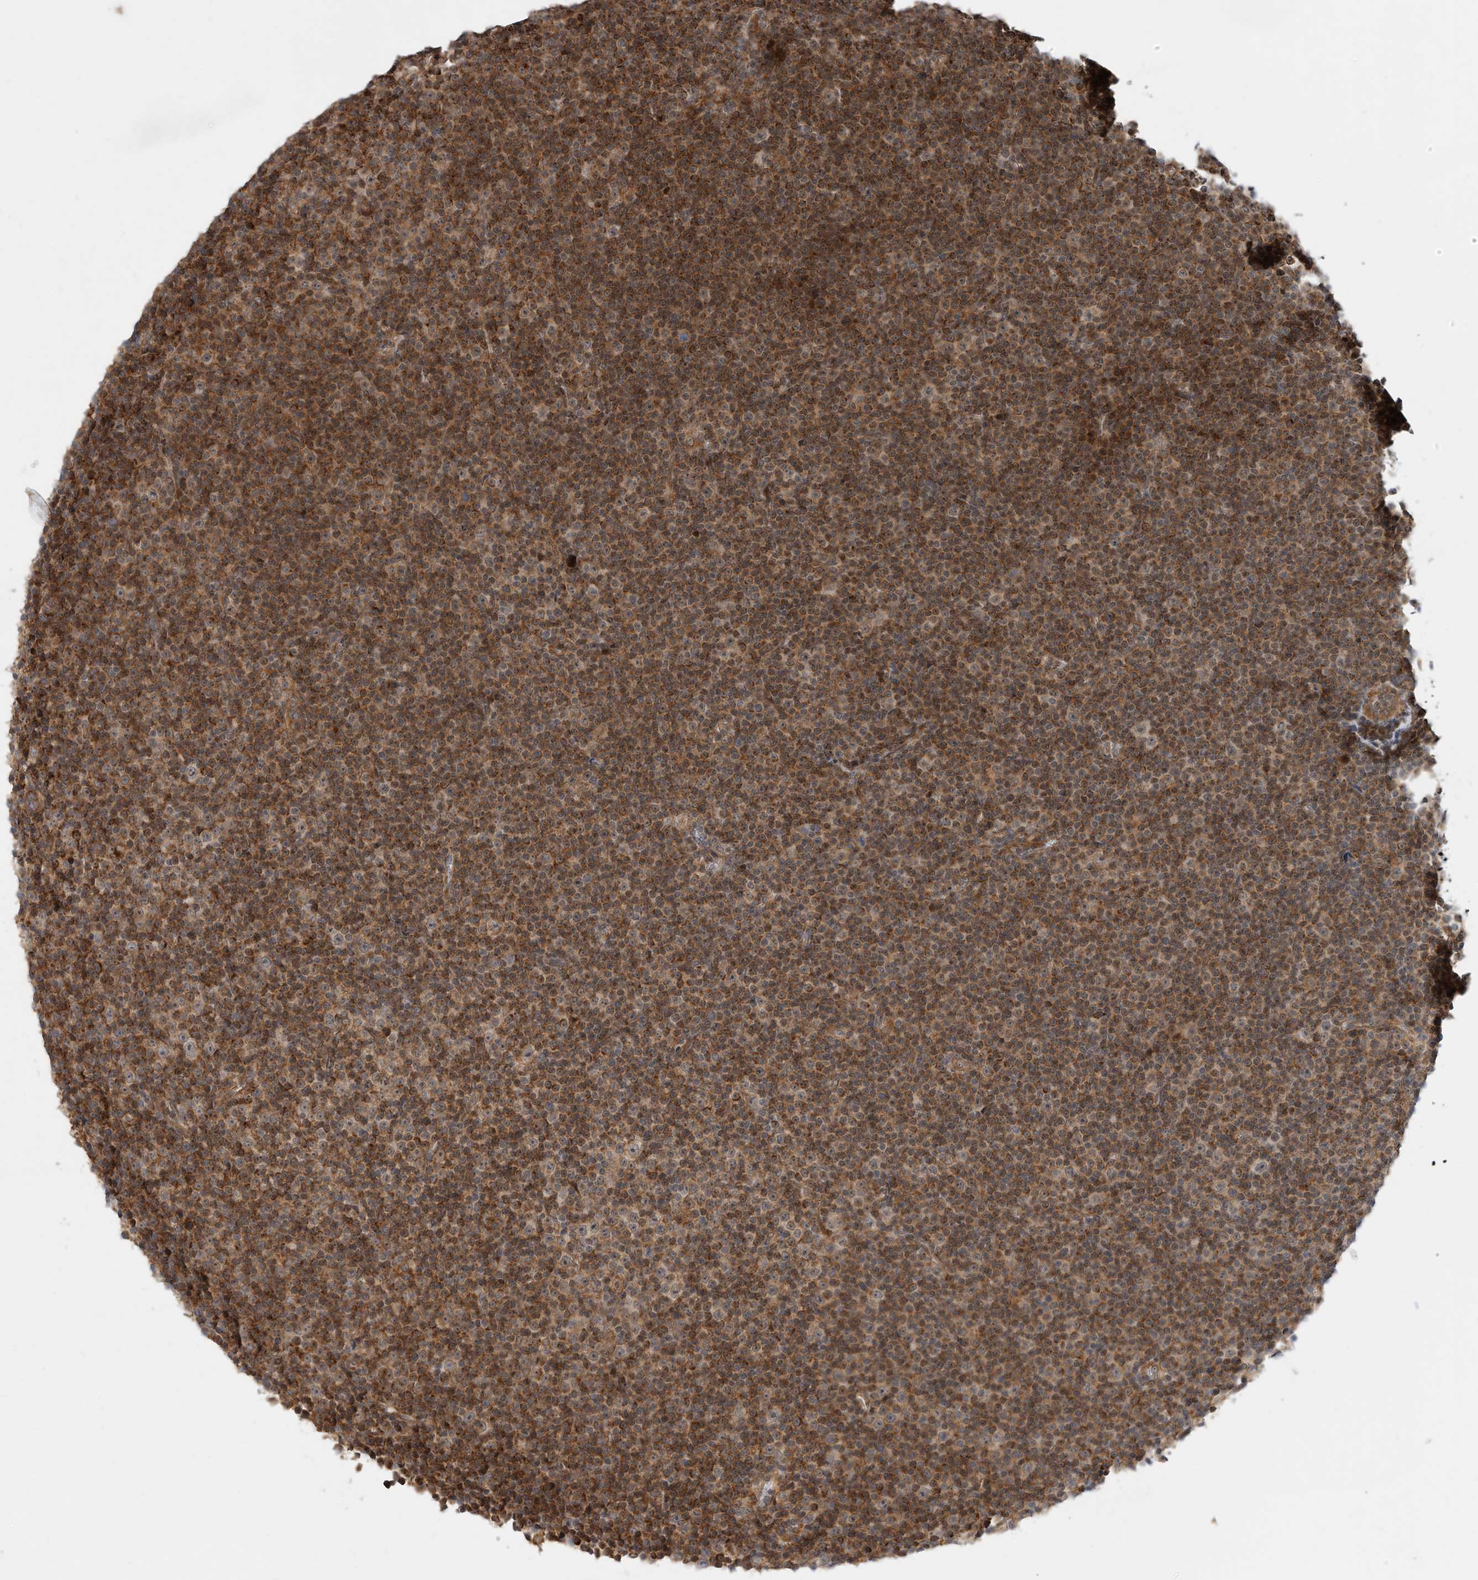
{"staining": {"intensity": "moderate", "quantity": ">75%", "location": "cytoplasmic/membranous"}, "tissue": "lymphoma", "cell_type": "Tumor cells", "image_type": "cancer", "snomed": [{"axis": "morphology", "description": "Malignant lymphoma, non-Hodgkin's type, Low grade"}, {"axis": "topography", "description": "Lymph node"}], "caption": "The photomicrograph shows immunohistochemical staining of lymphoma. There is moderate cytoplasmic/membranous staining is present in approximately >75% of tumor cells.", "gene": "CPAMD8", "patient": {"sex": "female", "age": 67}}